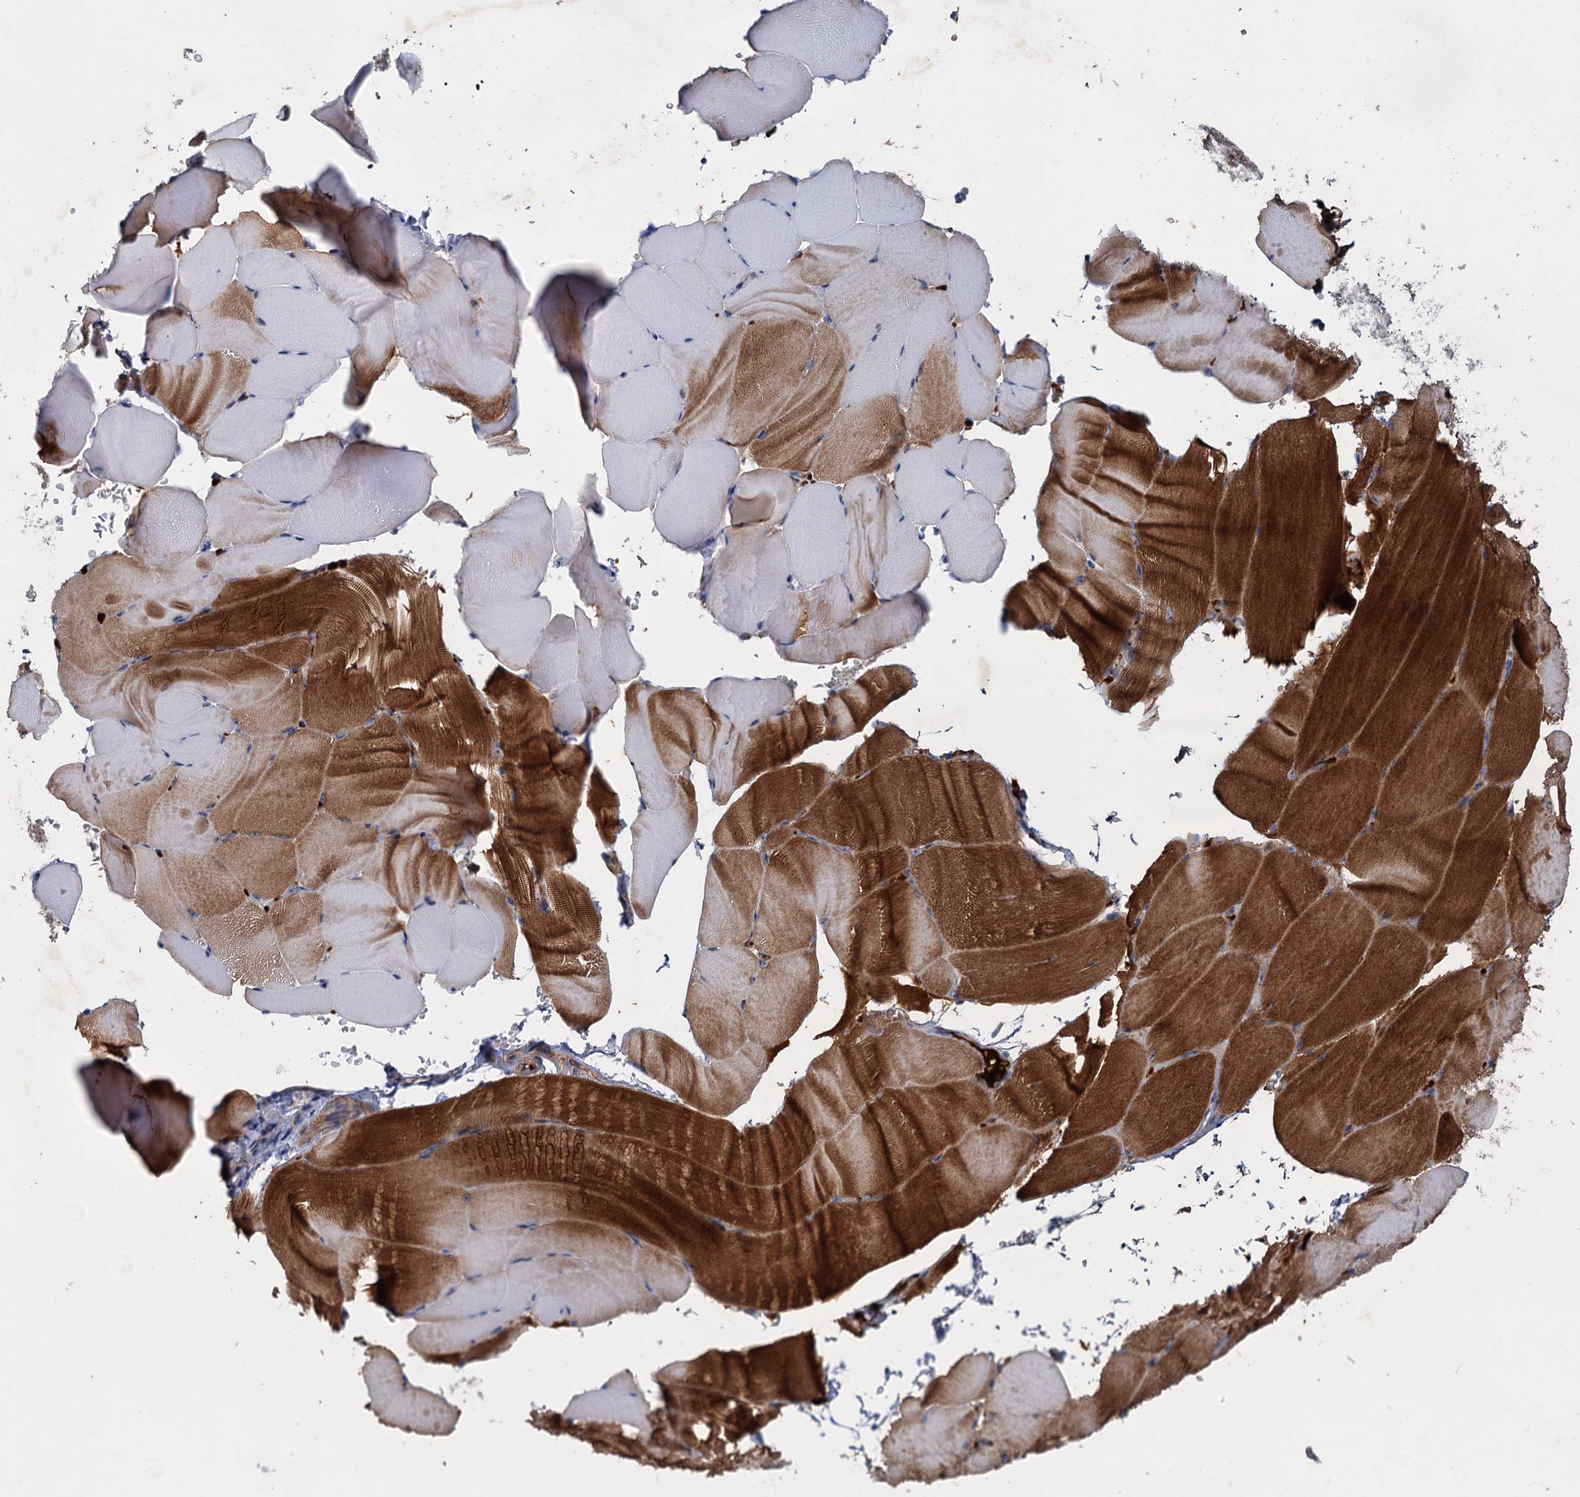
{"staining": {"intensity": "strong", "quantity": ">75%", "location": "cytoplasmic/membranous"}, "tissue": "skeletal muscle", "cell_type": "Myocytes", "image_type": "normal", "snomed": [{"axis": "morphology", "description": "Normal tissue, NOS"}, {"axis": "topography", "description": "Skeletal muscle"}, {"axis": "topography", "description": "Parathyroid gland"}], "caption": "Skeletal muscle stained with a brown dye reveals strong cytoplasmic/membranous positive positivity in approximately >75% of myocytes.", "gene": "CHRD", "patient": {"sex": "female", "age": 37}}